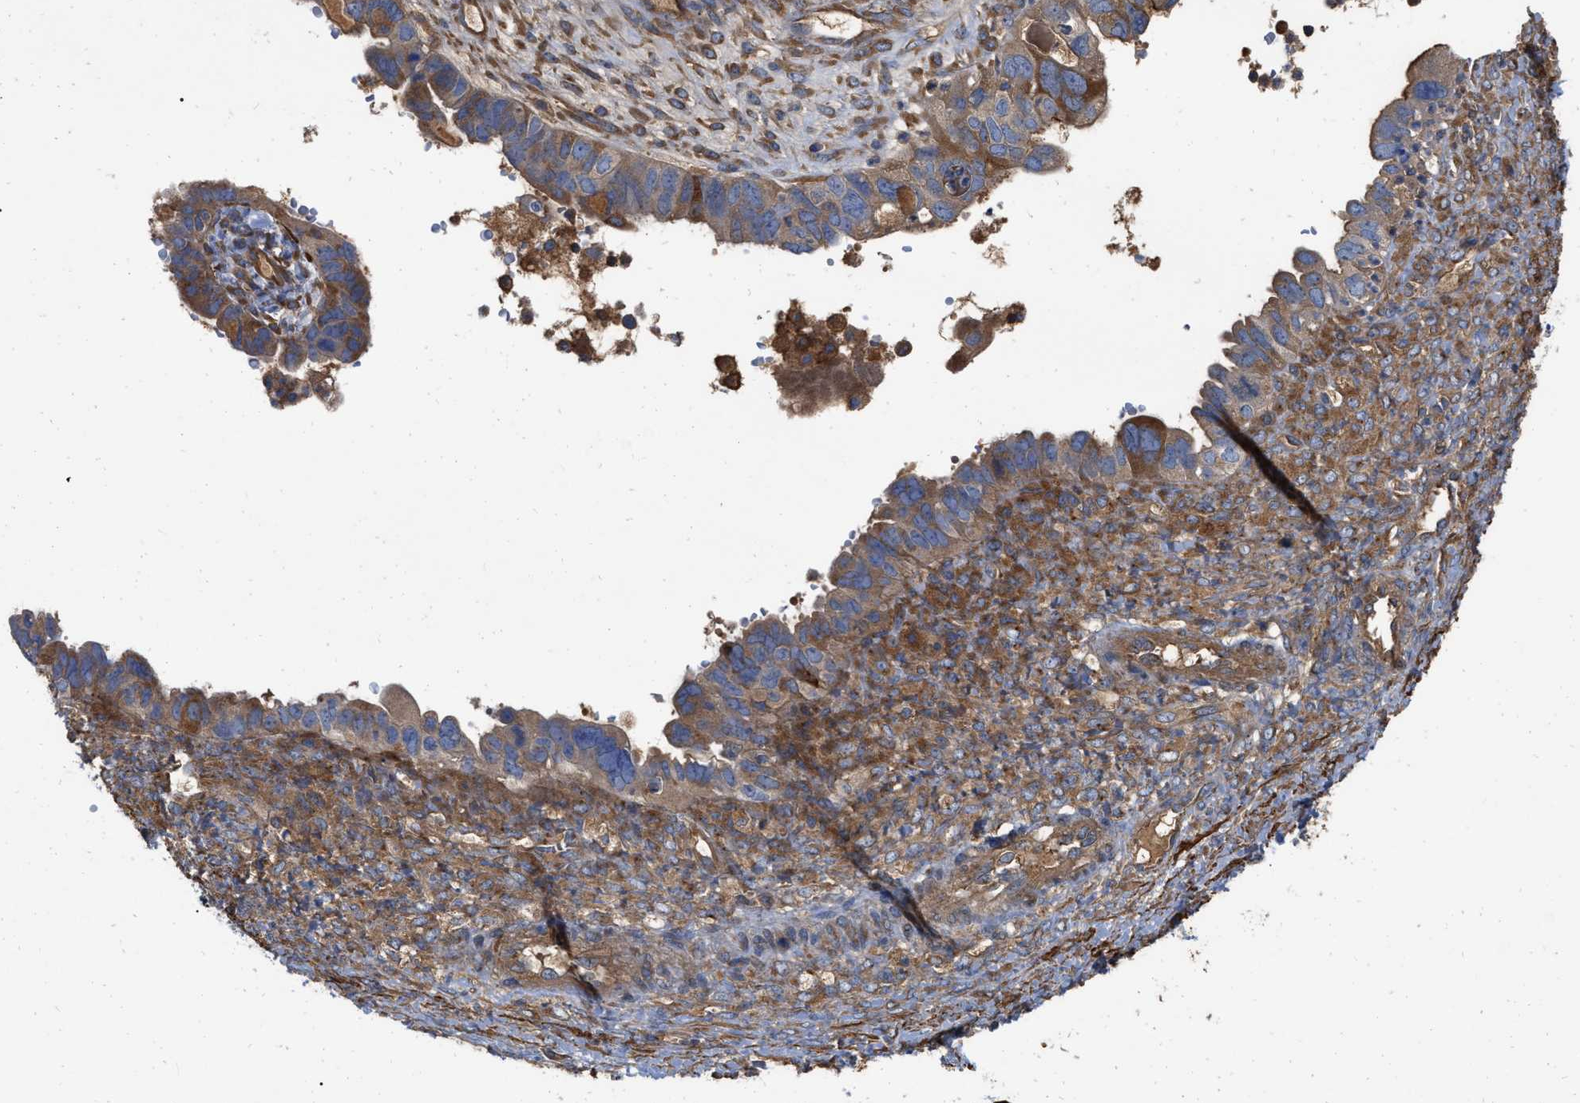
{"staining": {"intensity": "moderate", "quantity": ">75%", "location": "cytoplasmic/membranous"}, "tissue": "ovarian cancer", "cell_type": "Tumor cells", "image_type": "cancer", "snomed": [{"axis": "morphology", "description": "Cystadenocarcinoma, serous, NOS"}, {"axis": "topography", "description": "Ovary"}], "caption": "Protein staining shows moderate cytoplasmic/membranous positivity in approximately >75% of tumor cells in ovarian serous cystadenocarcinoma.", "gene": "RABEP1", "patient": {"sex": "female", "age": 79}}